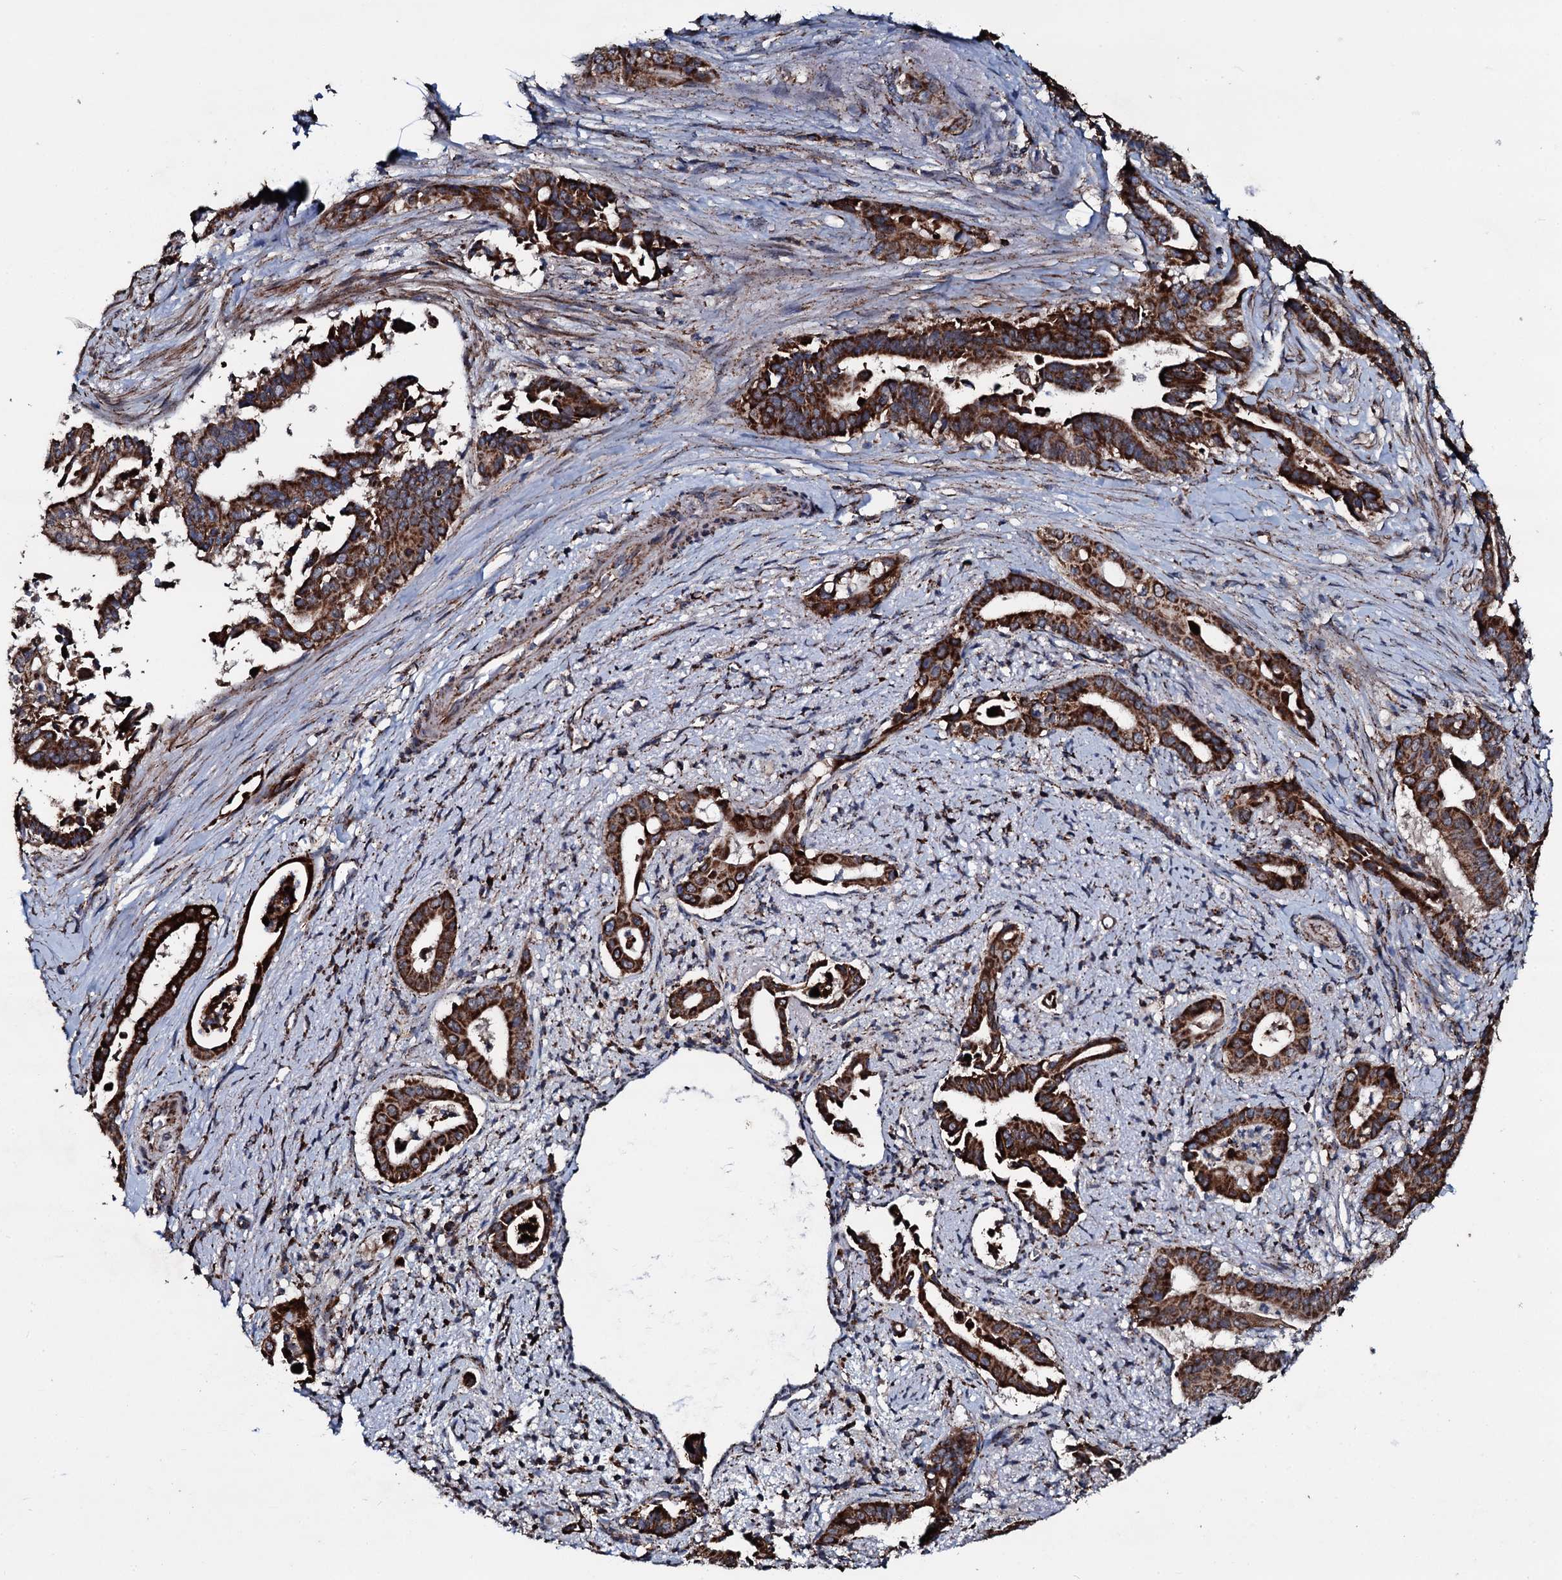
{"staining": {"intensity": "strong", "quantity": ">75%", "location": "cytoplasmic/membranous"}, "tissue": "pancreatic cancer", "cell_type": "Tumor cells", "image_type": "cancer", "snomed": [{"axis": "morphology", "description": "Adenocarcinoma, NOS"}, {"axis": "topography", "description": "Pancreas"}], "caption": "Protein staining demonstrates strong cytoplasmic/membranous staining in approximately >75% of tumor cells in pancreatic cancer (adenocarcinoma).", "gene": "DYNC2I2", "patient": {"sex": "female", "age": 77}}